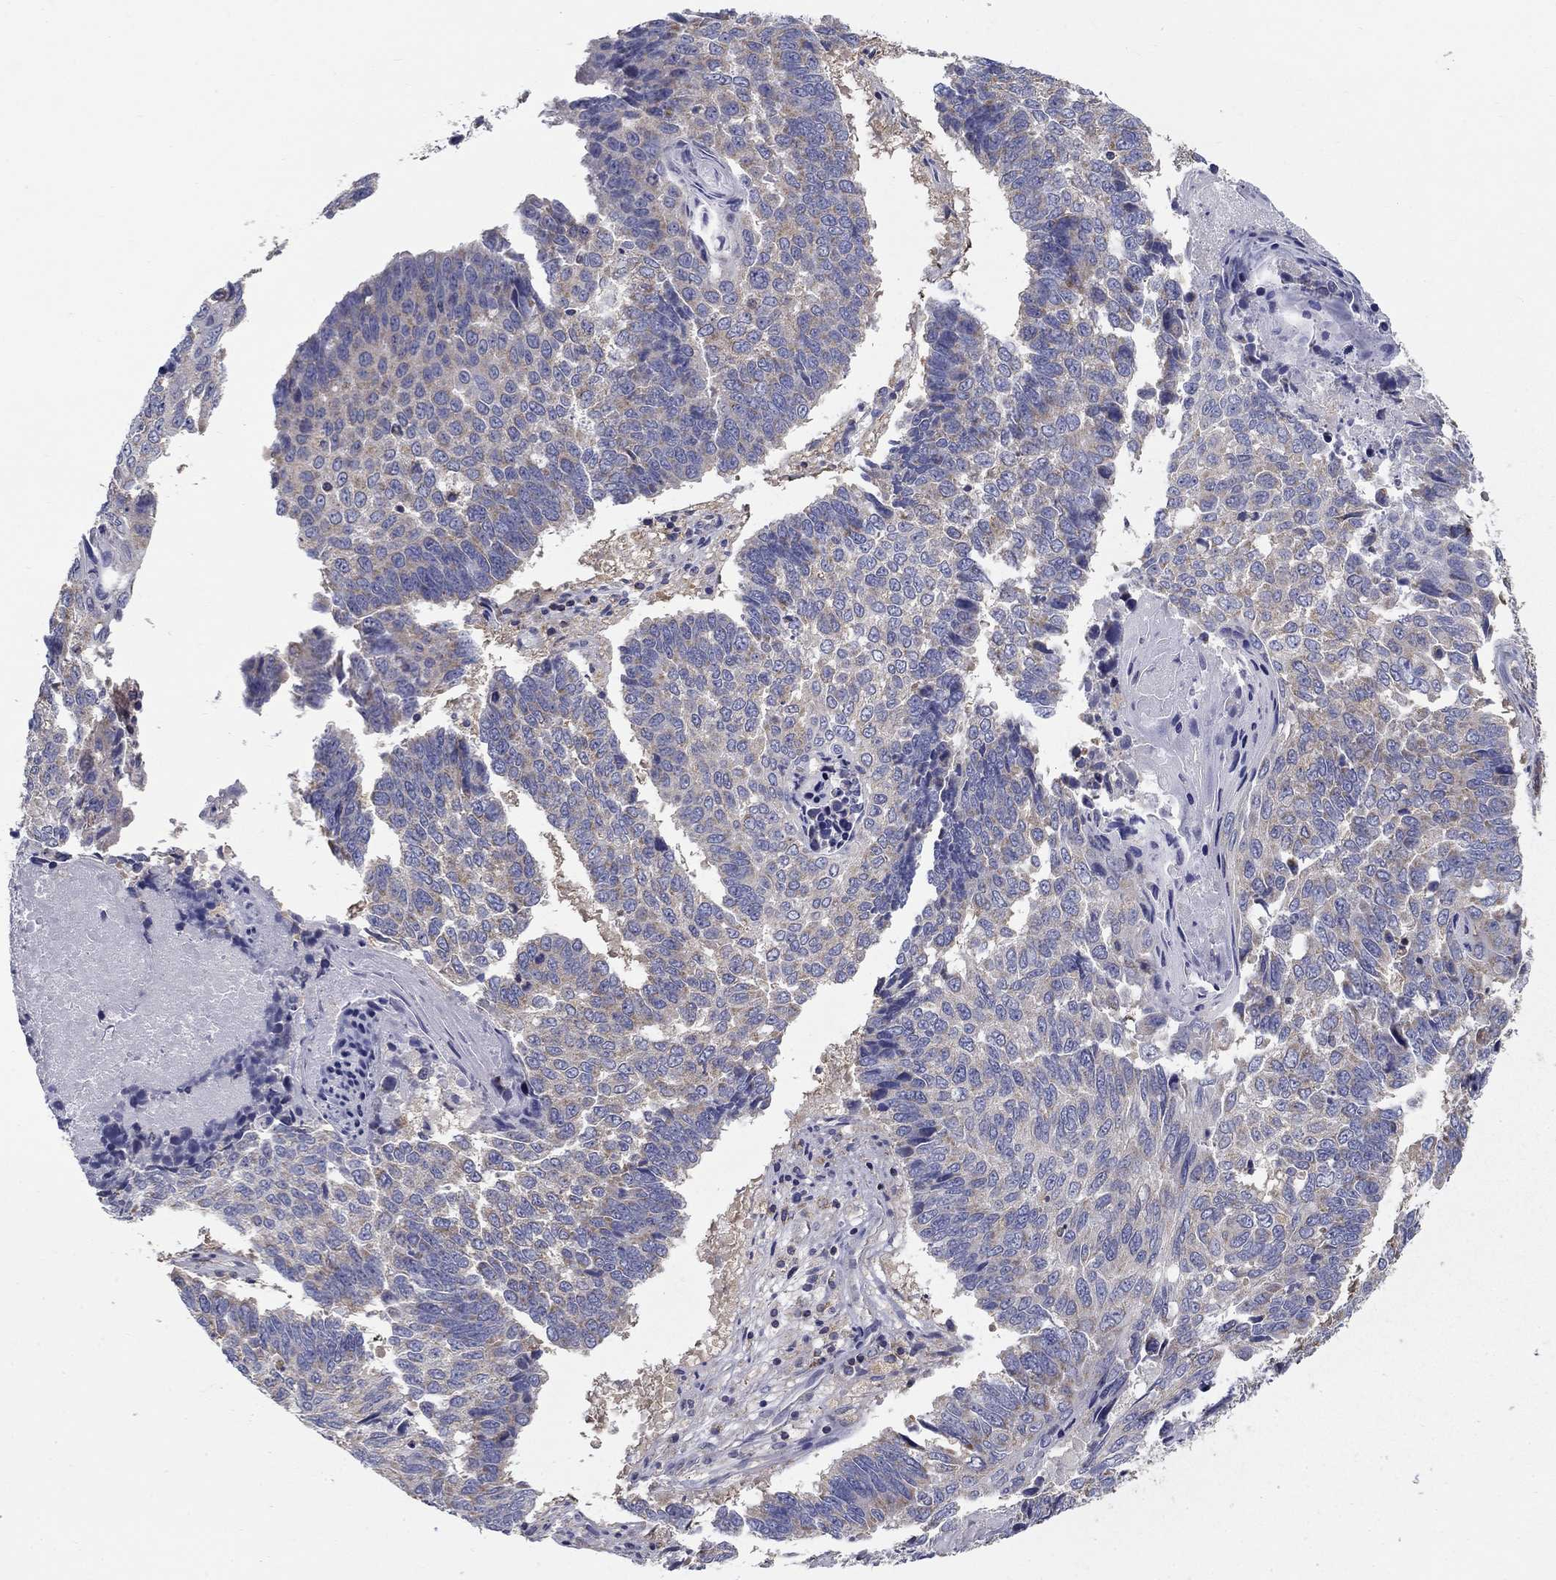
{"staining": {"intensity": "negative", "quantity": "none", "location": "none"}, "tissue": "lung cancer", "cell_type": "Tumor cells", "image_type": "cancer", "snomed": [{"axis": "morphology", "description": "Squamous cell carcinoma, NOS"}, {"axis": "topography", "description": "Lung"}], "caption": "The immunohistochemistry (IHC) histopathology image has no significant expression in tumor cells of lung cancer tissue.", "gene": "NME5", "patient": {"sex": "male", "age": 73}}